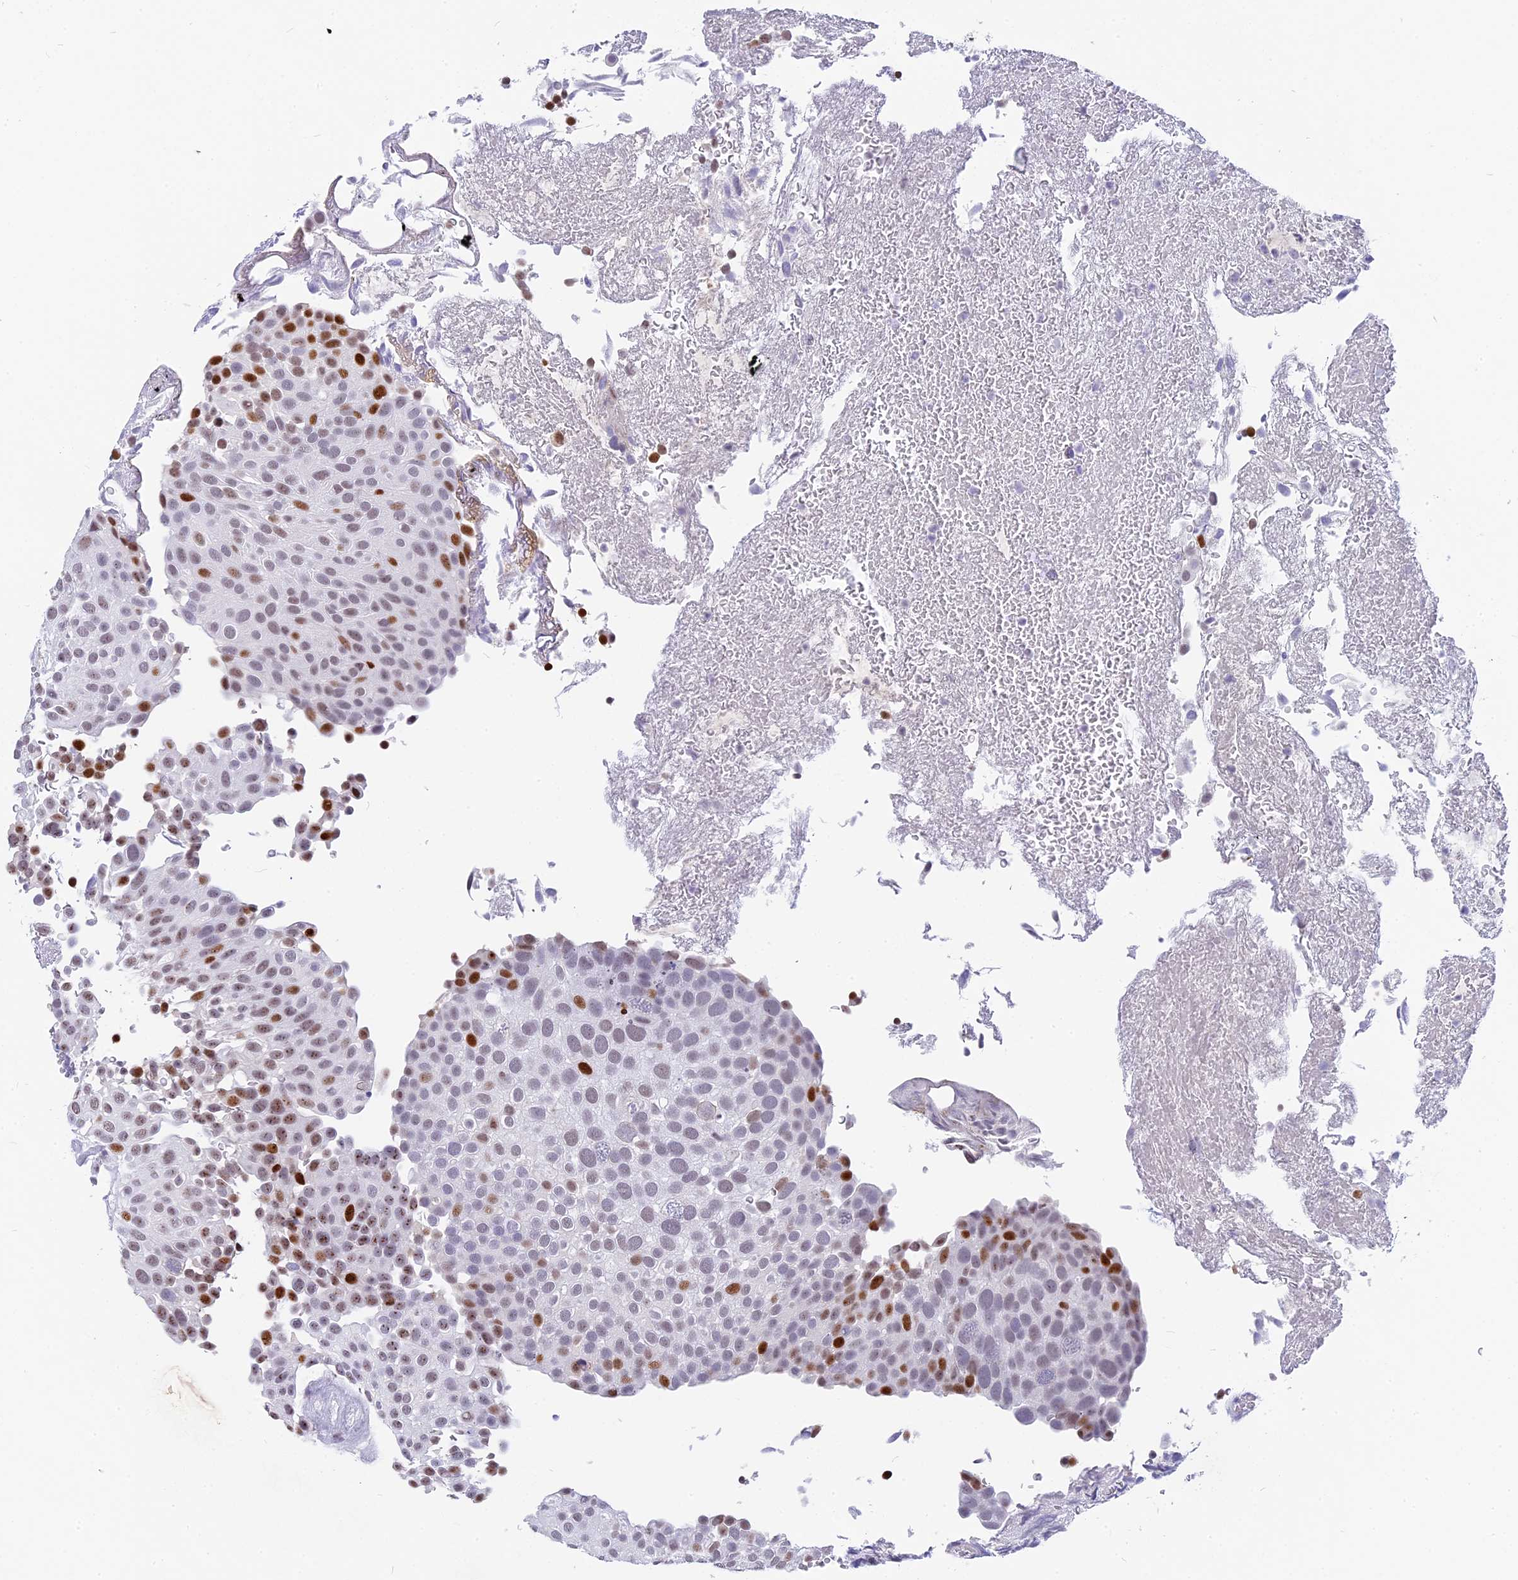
{"staining": {"intensity": "strong", "quantity": "<25%", "location": "nuclear"}, "tissue": "urothelial cancer", "cell_type": "Tumor cells", "image_type": "cancer", "snomed": [{"axis": "morphology", "description": "Urothelial carcinoma, Low grade"}, {"axis": "topography", "description": "Urinary bladder"}], "caption": "Protein expression by immunohistochemistry (IHC) displays strong nuclear expression in about <25% of tumor cells in low-grade urothelial carcinoma.", "gene": "NSA2", "patient": {"sex": "male", "age": 78}}